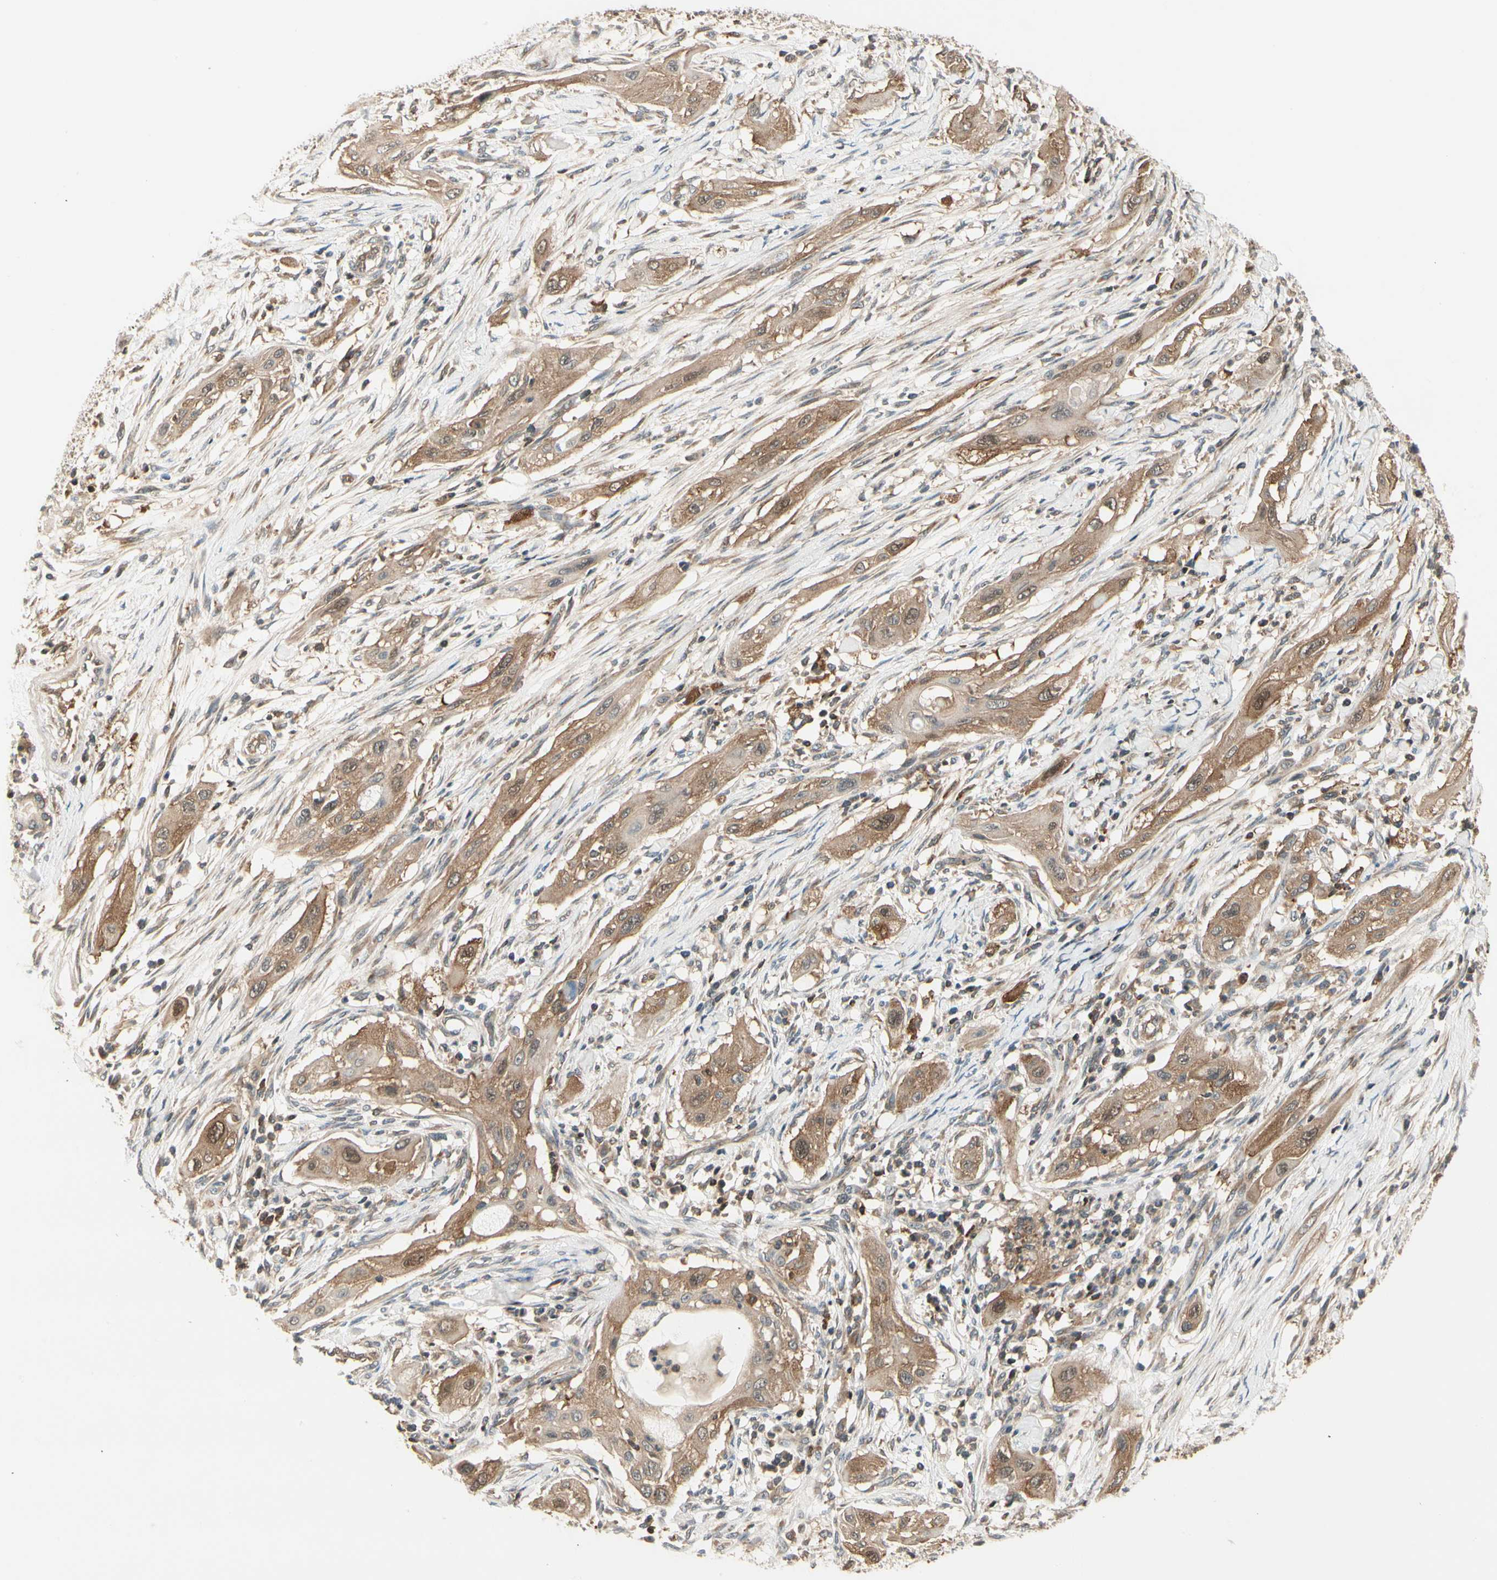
{"staining": {"intensity": "weak", "quantity": ">75%", "location": "cytoplasmic/membranous"}, "tissue": "lung cancer", "cell_type": "Tumor cells", "image_type": "cancer", "snomed": [{"axis": "morphology", "description": "Squamous cell carcinoma, NOS"}, {"axis": "topography", "description": "Lung"}], "caption": "A low amount of weak cytoplasmic/membranous expression is identified in about >75% of tumor cells in lung squamous cell carcinoma tissue.", "gene": "OXSR1", "patient": {"sex": "female", "age": 47}}